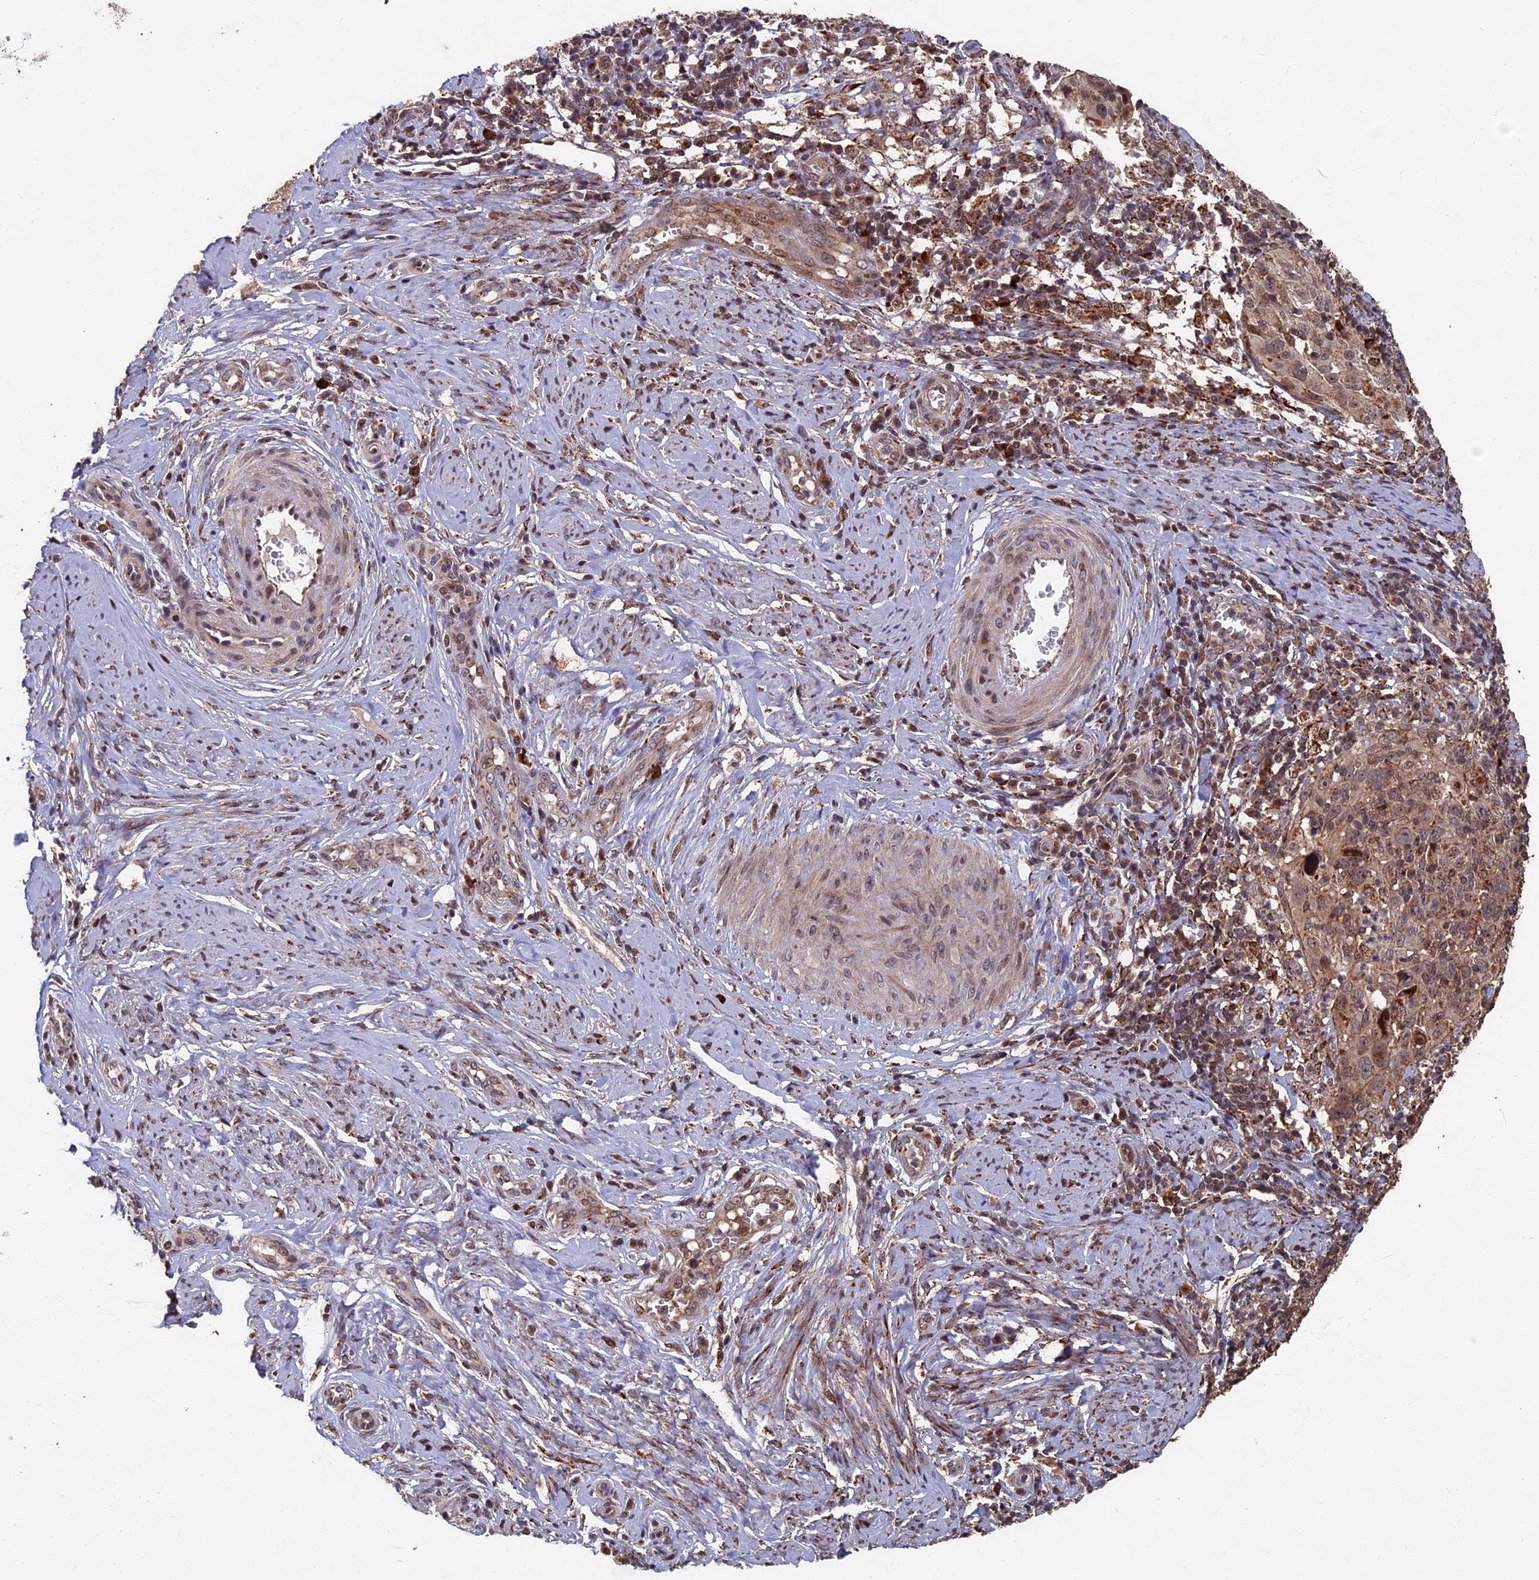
{"staining": {"intensity": "weak", "quantity": ">75%", "location": "cytoplasmic/membranous,nuclear"}, "tissue": "cervical cancer", "cell_type": "Tumor cells", "image_type": "cancer", "snomed": [{"axis": "morphology", "description": "Normal tissue, NOS"}, {"axis": "morphology", "description": "Squamous cell carcinoma, NOS"}, {"axis": "topography", "description": "Cervix"}], "caption": "IHC micrograph of cervical cancer (squamous cell carcinoma) stained for a protein (brown), which exhibits low levels of weak cytoplasmic/membranous and nuclear staining in about >75% of tumor cells.", "gene": "RASGRF1", "patient": {"sex": "female", "age": 31}}